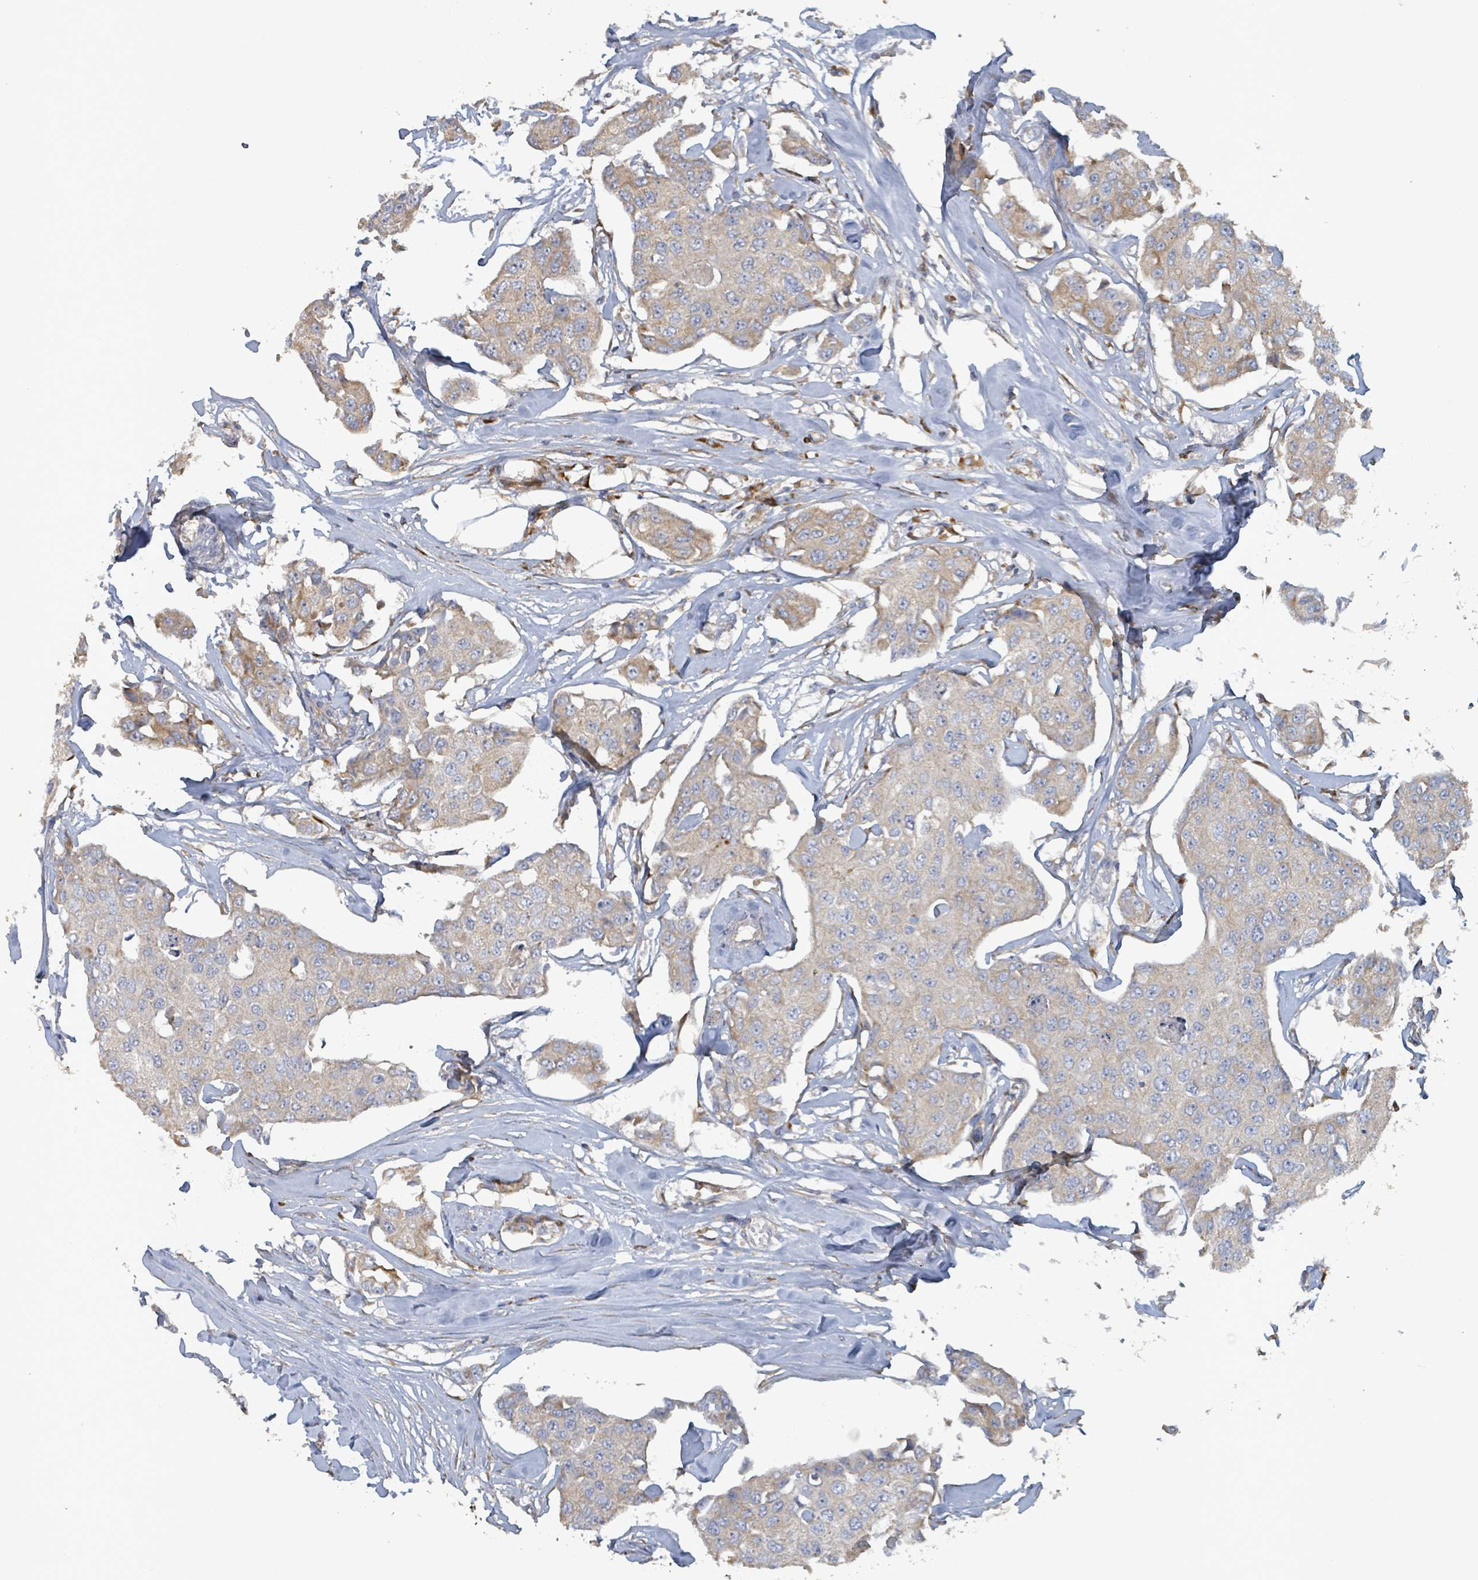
{"staining": {"intensity": "moderate", "quantity": "25%-75%", "location": "cytoplasmic/membranous"}, "tissue": "breast cancer", "cell_type": "Tumor cells", "image_type": "cancer", "snomed": [{"axis": "morphology", "description": "Duct carcinoma"}, {"axis": "topography", "description": "Breast"}, {"axis": "topography", "description": "Lymph node"}], "caption": "DAB (3,3'-diaminobenzidine) immunohistochemical staining of breast cancer displays moderate cytoplasmic/membranous protein positivity in approximately 25%-75% of tumor cells.", "gene": "RPL32", "patient": {"sex": "female", "age": 80}}